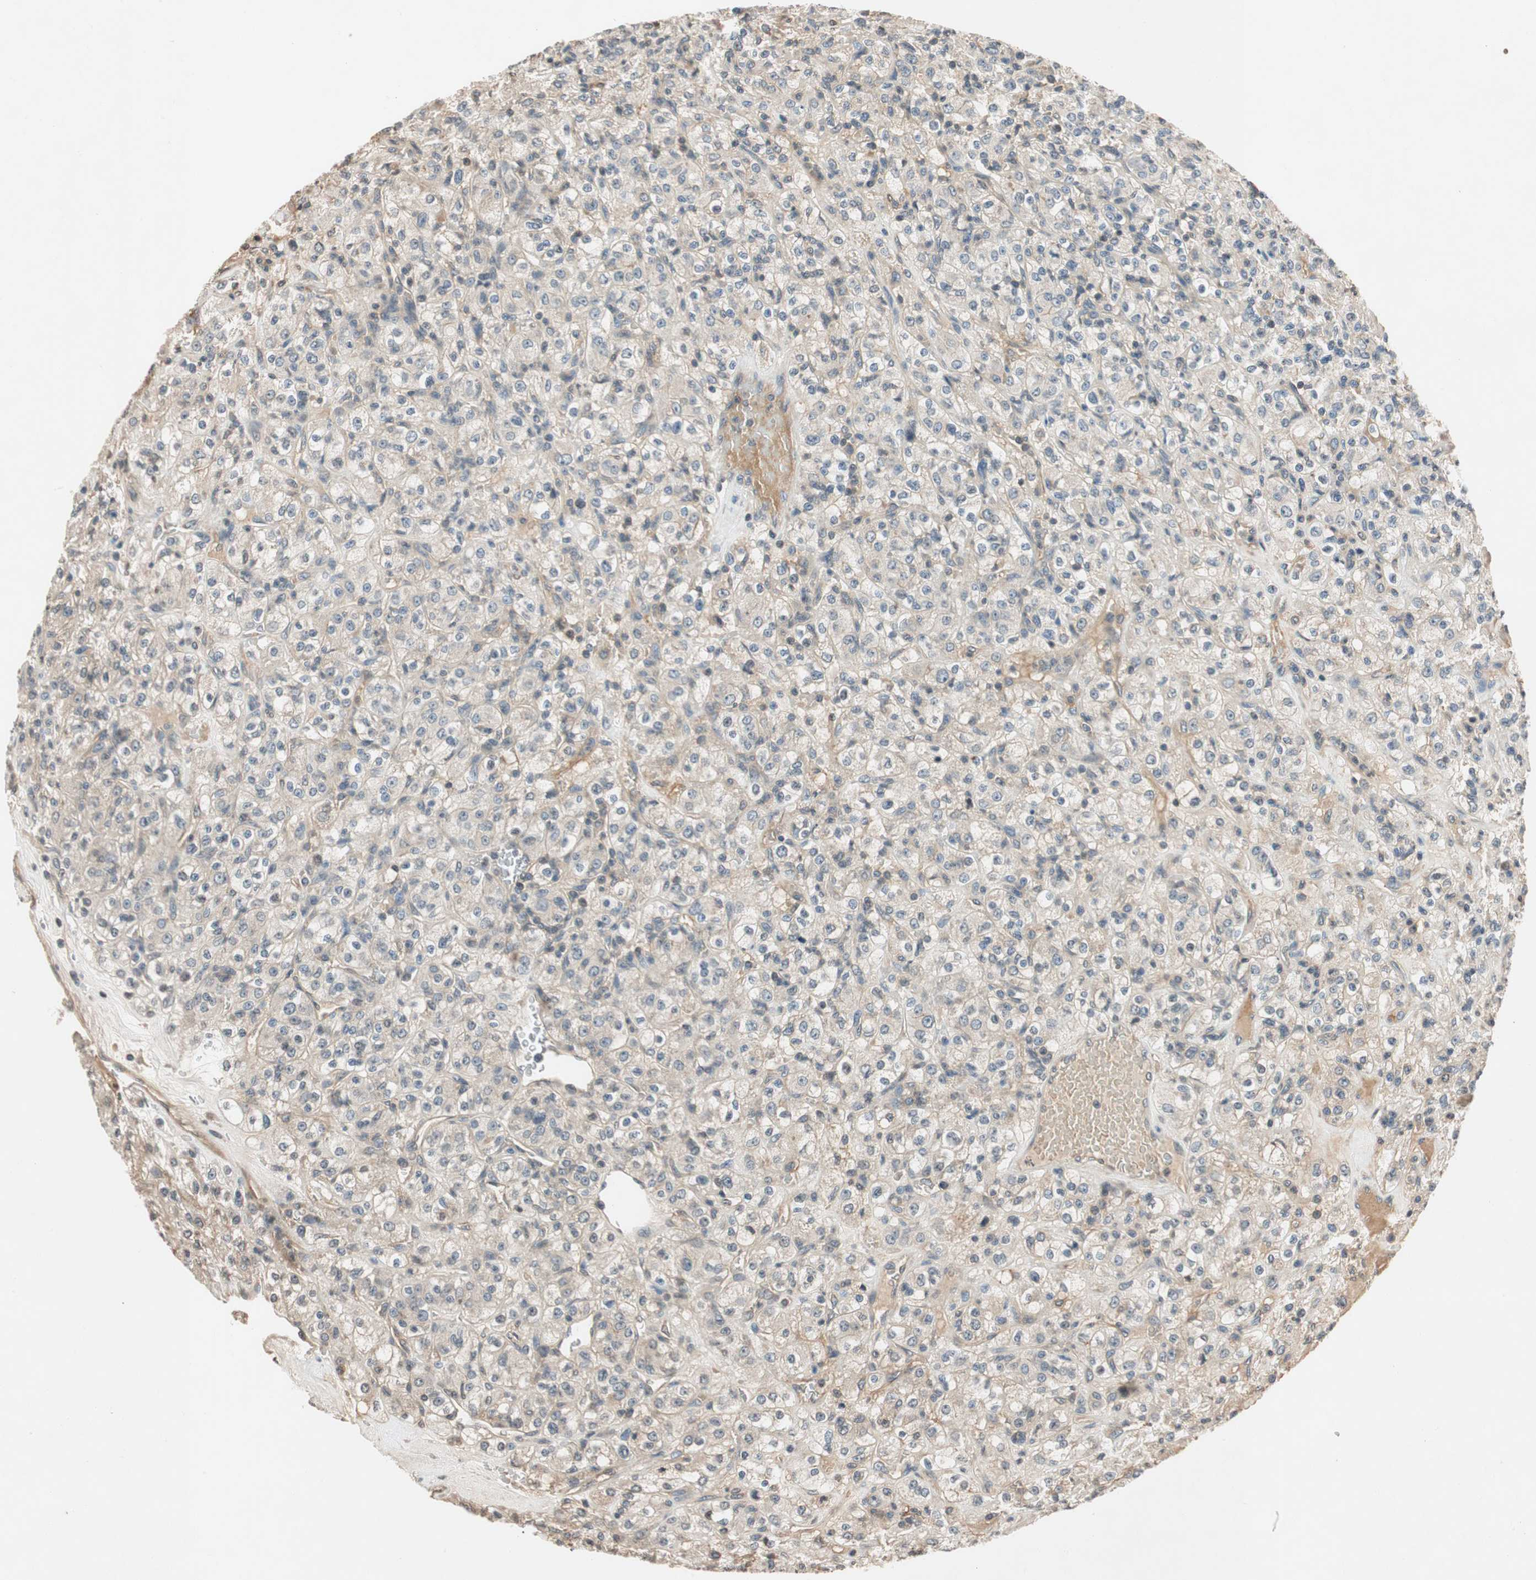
{"staining": {"intensity": "weak", "quantity": "25%-75%", "location": "cytoplasmic/membranous"}, "tissue": "renal cancer", "cell_type": "Tumor cells", "image_type": "cancer", "snomed": [{"axis": "morphology", "description": "Normal tissue, NOS"}, {"axis": "morphology", "description": "Adenocarcinoma, NOS"}, {"axis": "topography", "description": "Kidney"}], "caption": "An immunohistochemistry photomicrograph of tumor tissue is shown. Protein staining in brown highlights weak cytoplasmic/membranous positivity in renal cancer (adenocarcinoma) within tumor cells.", "gene": "GCLM", "patient": {"sex": "female", "age": 72}}